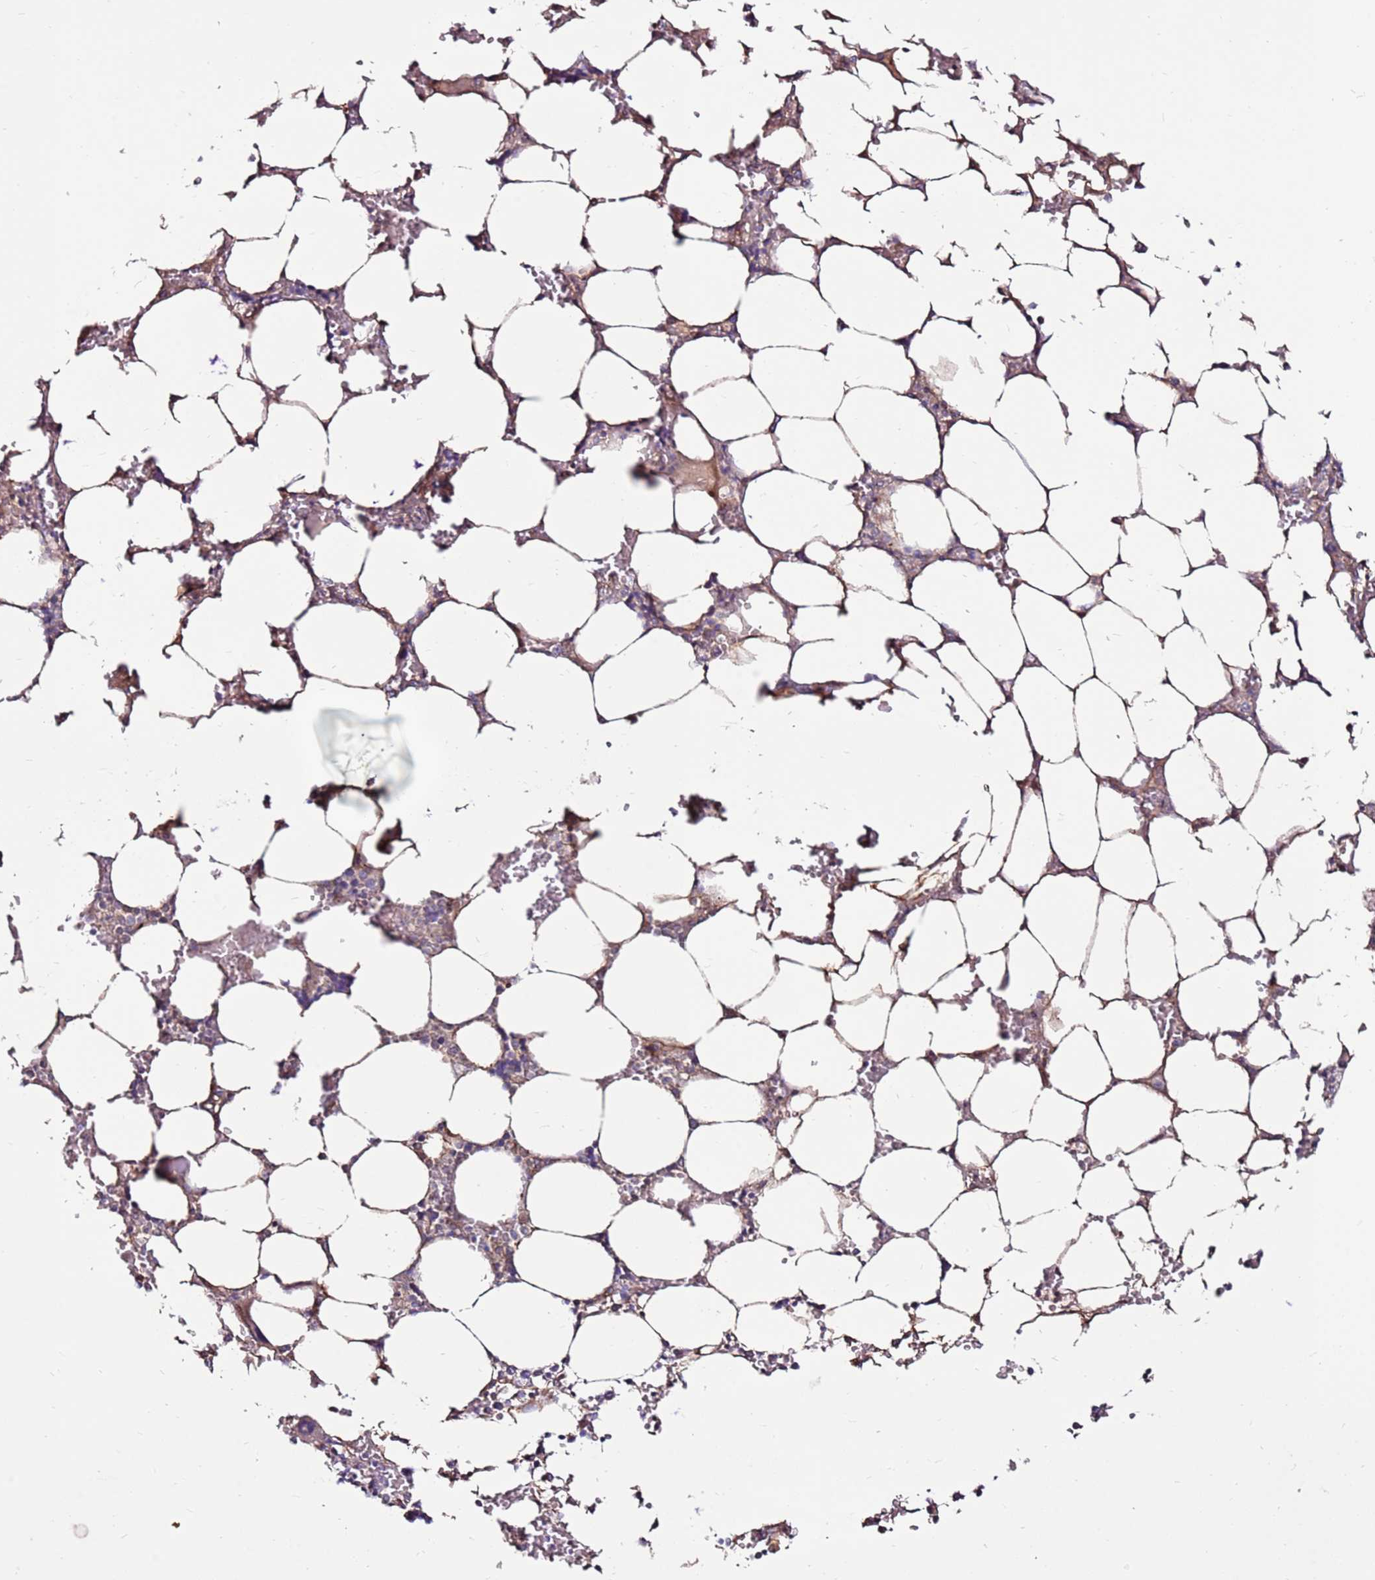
{"staining": {"intensity": "negative", "quantity": "none", "location": "none"}, "tissue": "bone marrow", "cell_type": "Hematopoietic cells", "image_type": "normal", "snomed": [{"axis": "morphology", "description": "Normal tissue, NOS"}, {"axis": "topography", "description": "Bone marrow"}], "caption": "An immunohistochemistry micrograph of unremarkable bone marrow is shown. There is no staining in hematopoietic cells of bone marrow. (Immunohistochemistry, brightfield microscopy, high magnification).", "gene": "SLC44A4", "patient": {"sex": "male", "age": 64}}